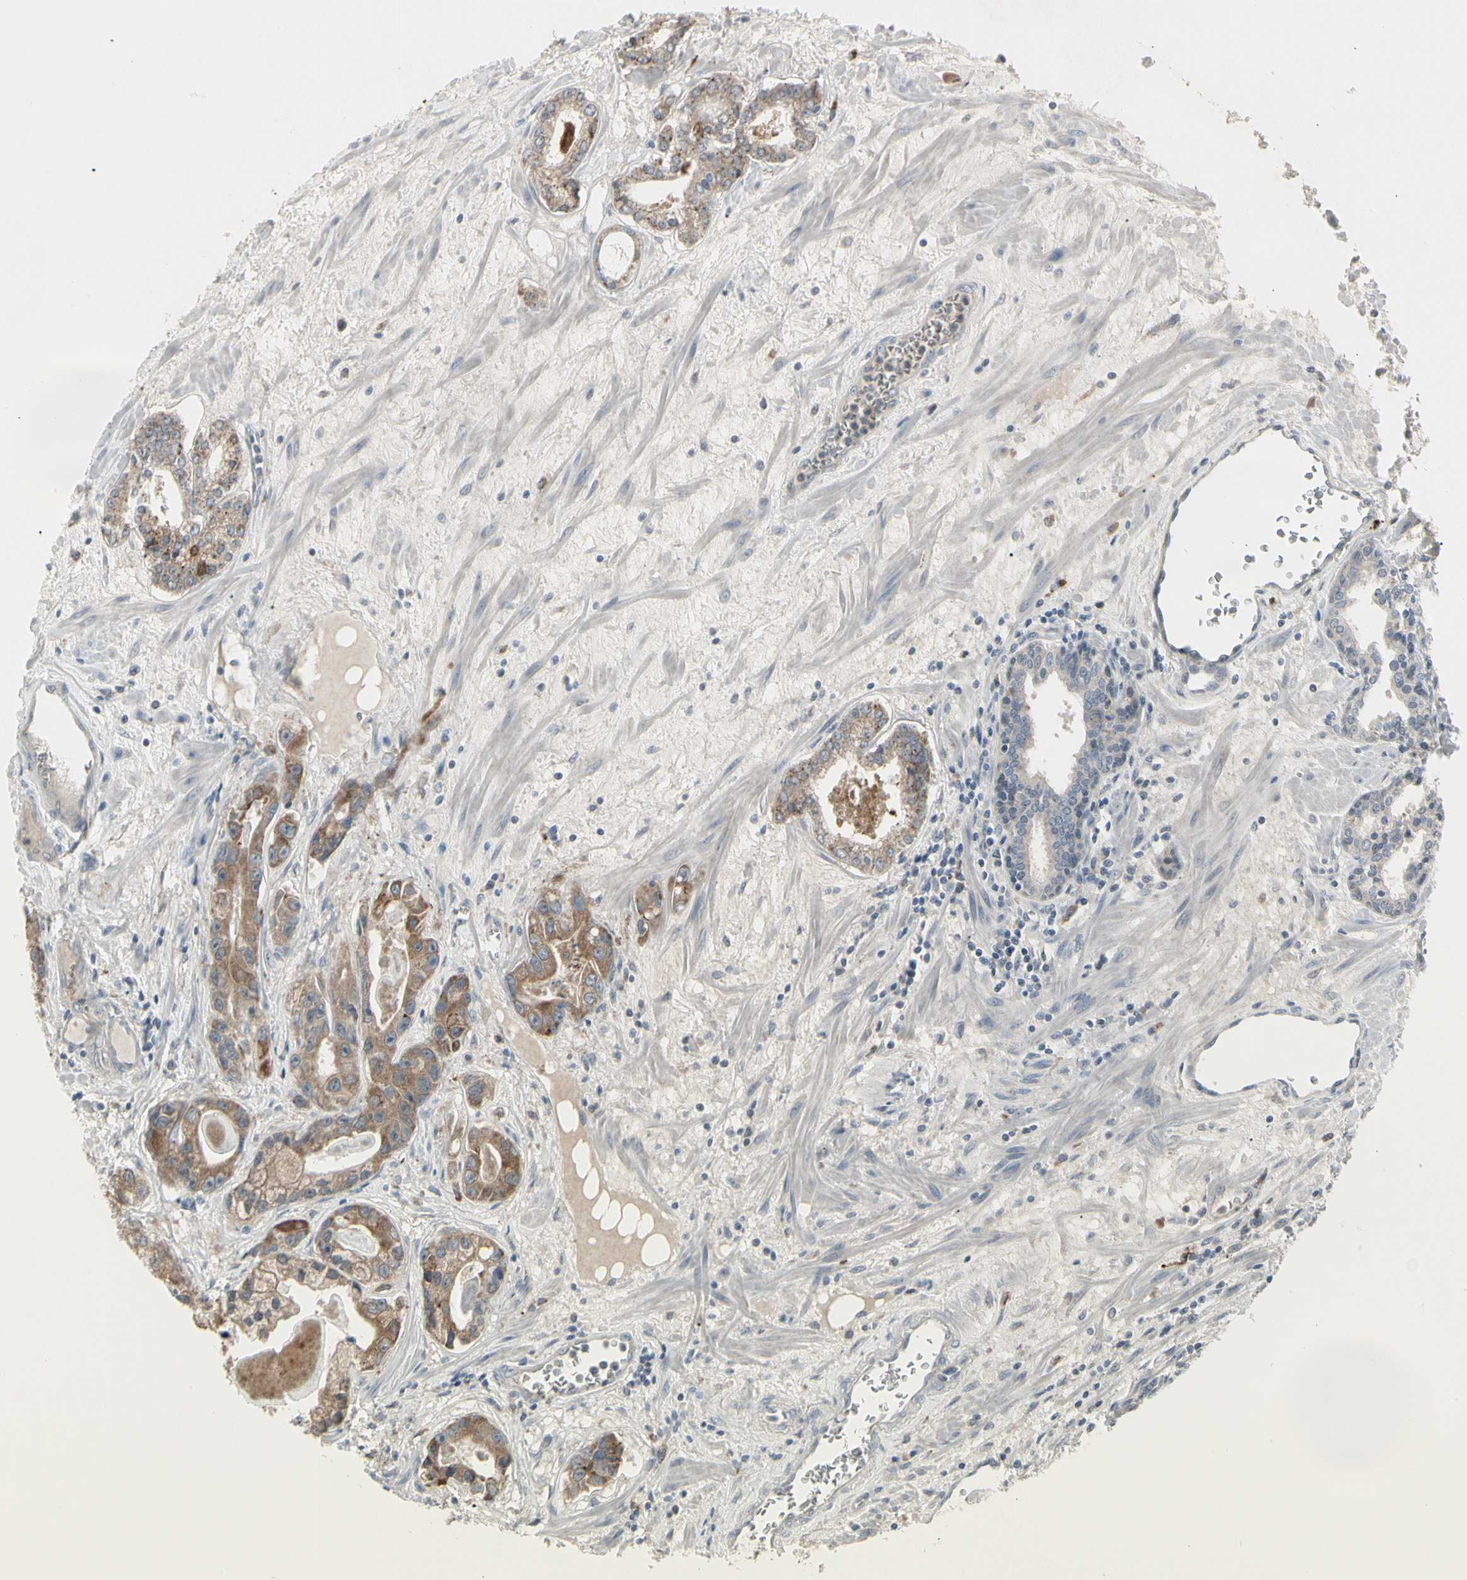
{"staining": {"intensity": "moderate", "quantity": ">75%", "location": "cytoplasmic/membranous"}, "tissue": "prostate cancer", "cell_type": "Tumor cells", "image_type": "cancer", "snomed": [{"axis": "morphology", "description": "Adenocarcinoma, Low grade"}, {"axis": "topography", "description": "Prostate"}], "caption": "Protein positivity by immunohistochemistry displays moderate cytoplasmic/membranous positivity in approximately >75% of tumor cells in prostate low-grade adenocarcinoma. (Brightfield microscopy of DAB IHC at high magnification).", "gene": "GRN", "patient": {"sex": "male", "age": 59}}